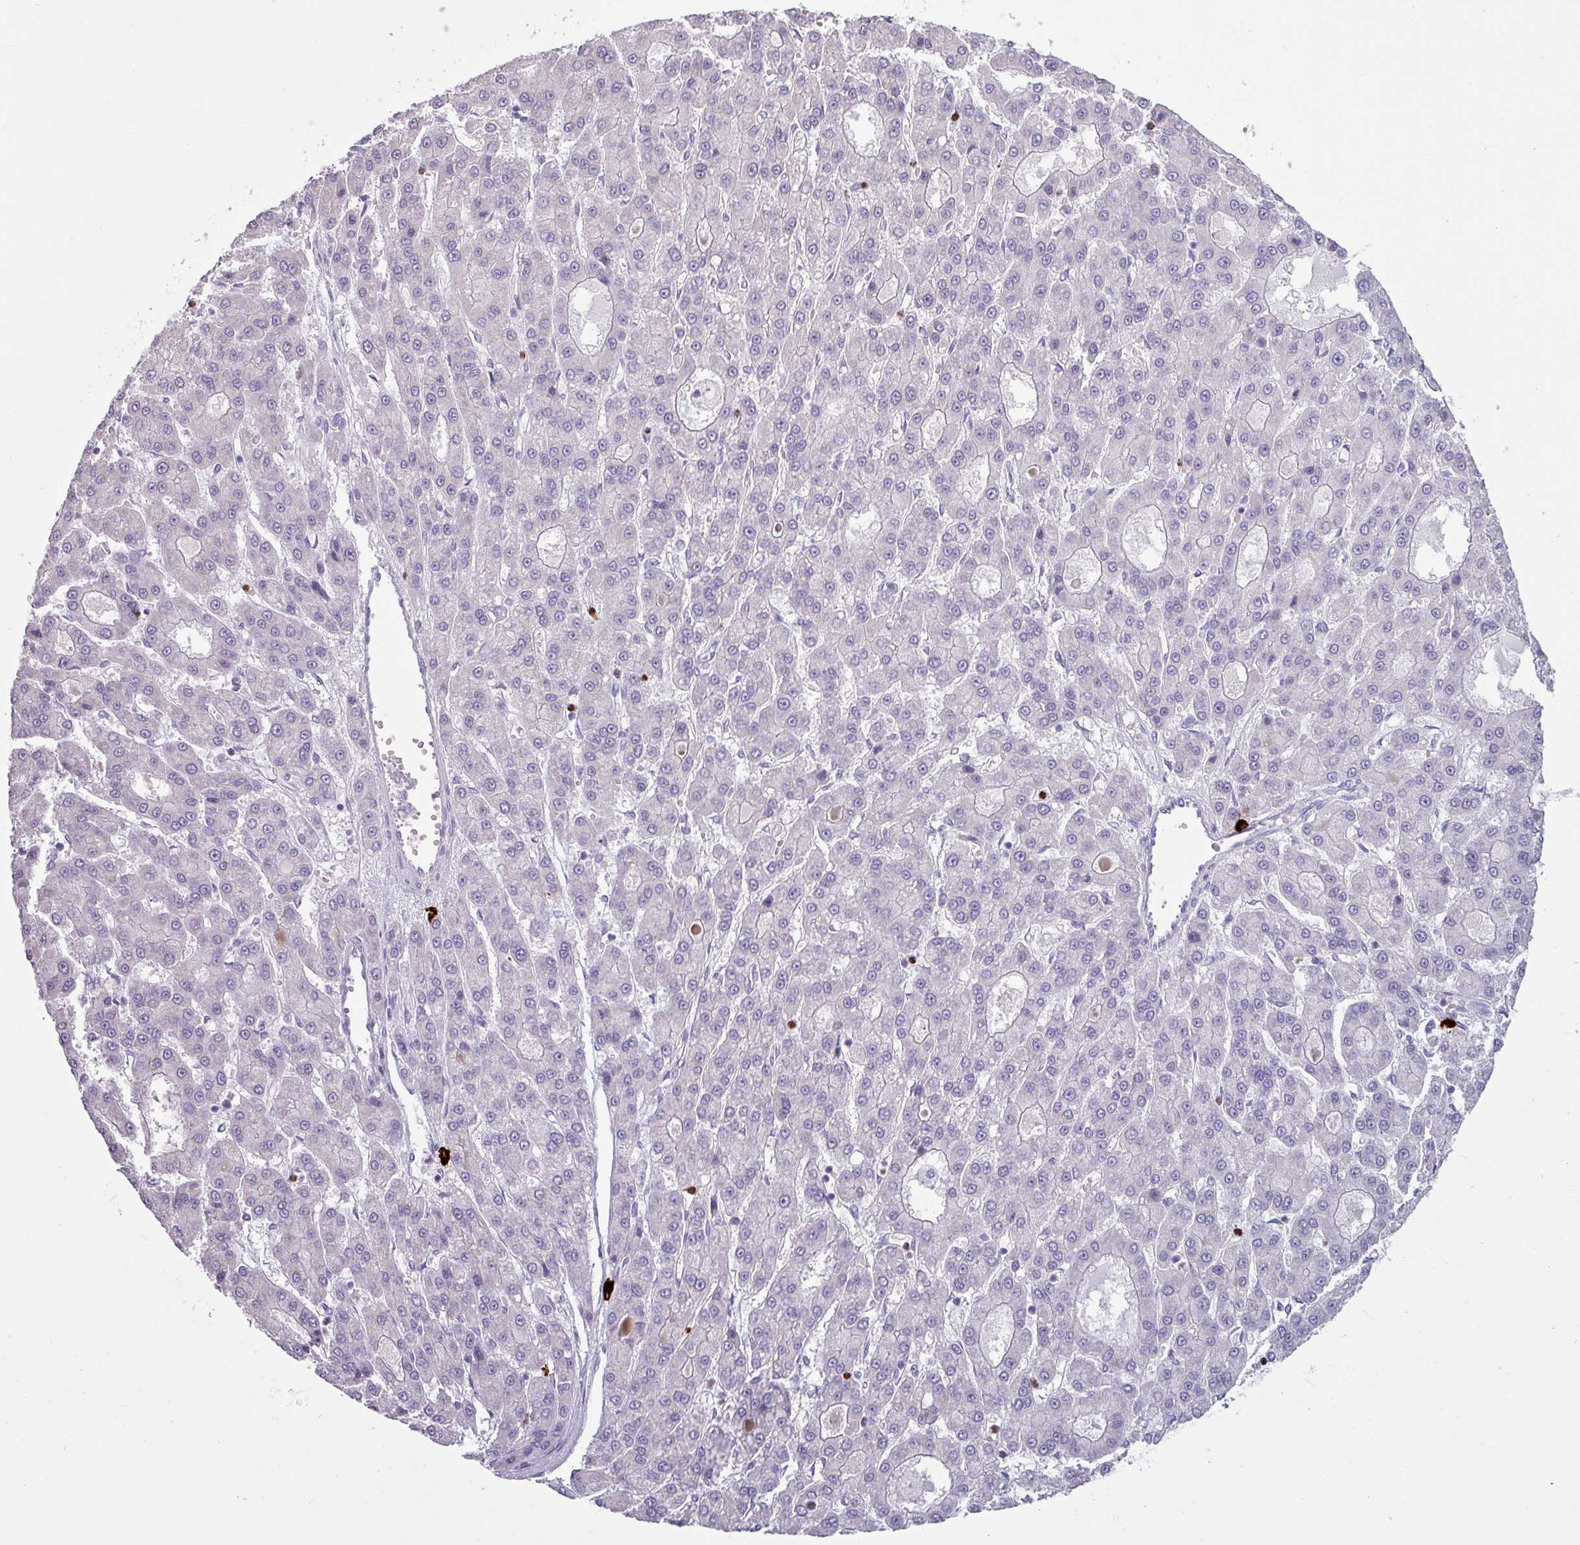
{"staining": {"intensity": "negative", "quantity": "none", "location": "none"}, "tissue": "liver cancer", "cell_type": "Tumor cells", "image_type": "cancer", "snomed": [{"axis": "morphology", "description": "Carcinoma, Hepatocellular, NOS"}, {"axis": "topography", "description": "Liver"}], "caption": "Immunohistochemical staining of hepatocellular carcinoma (liver) shows no significant expression in tumor cells.", "gene": "TRIM39", "patient": {"sex": "male", "age": 70}}